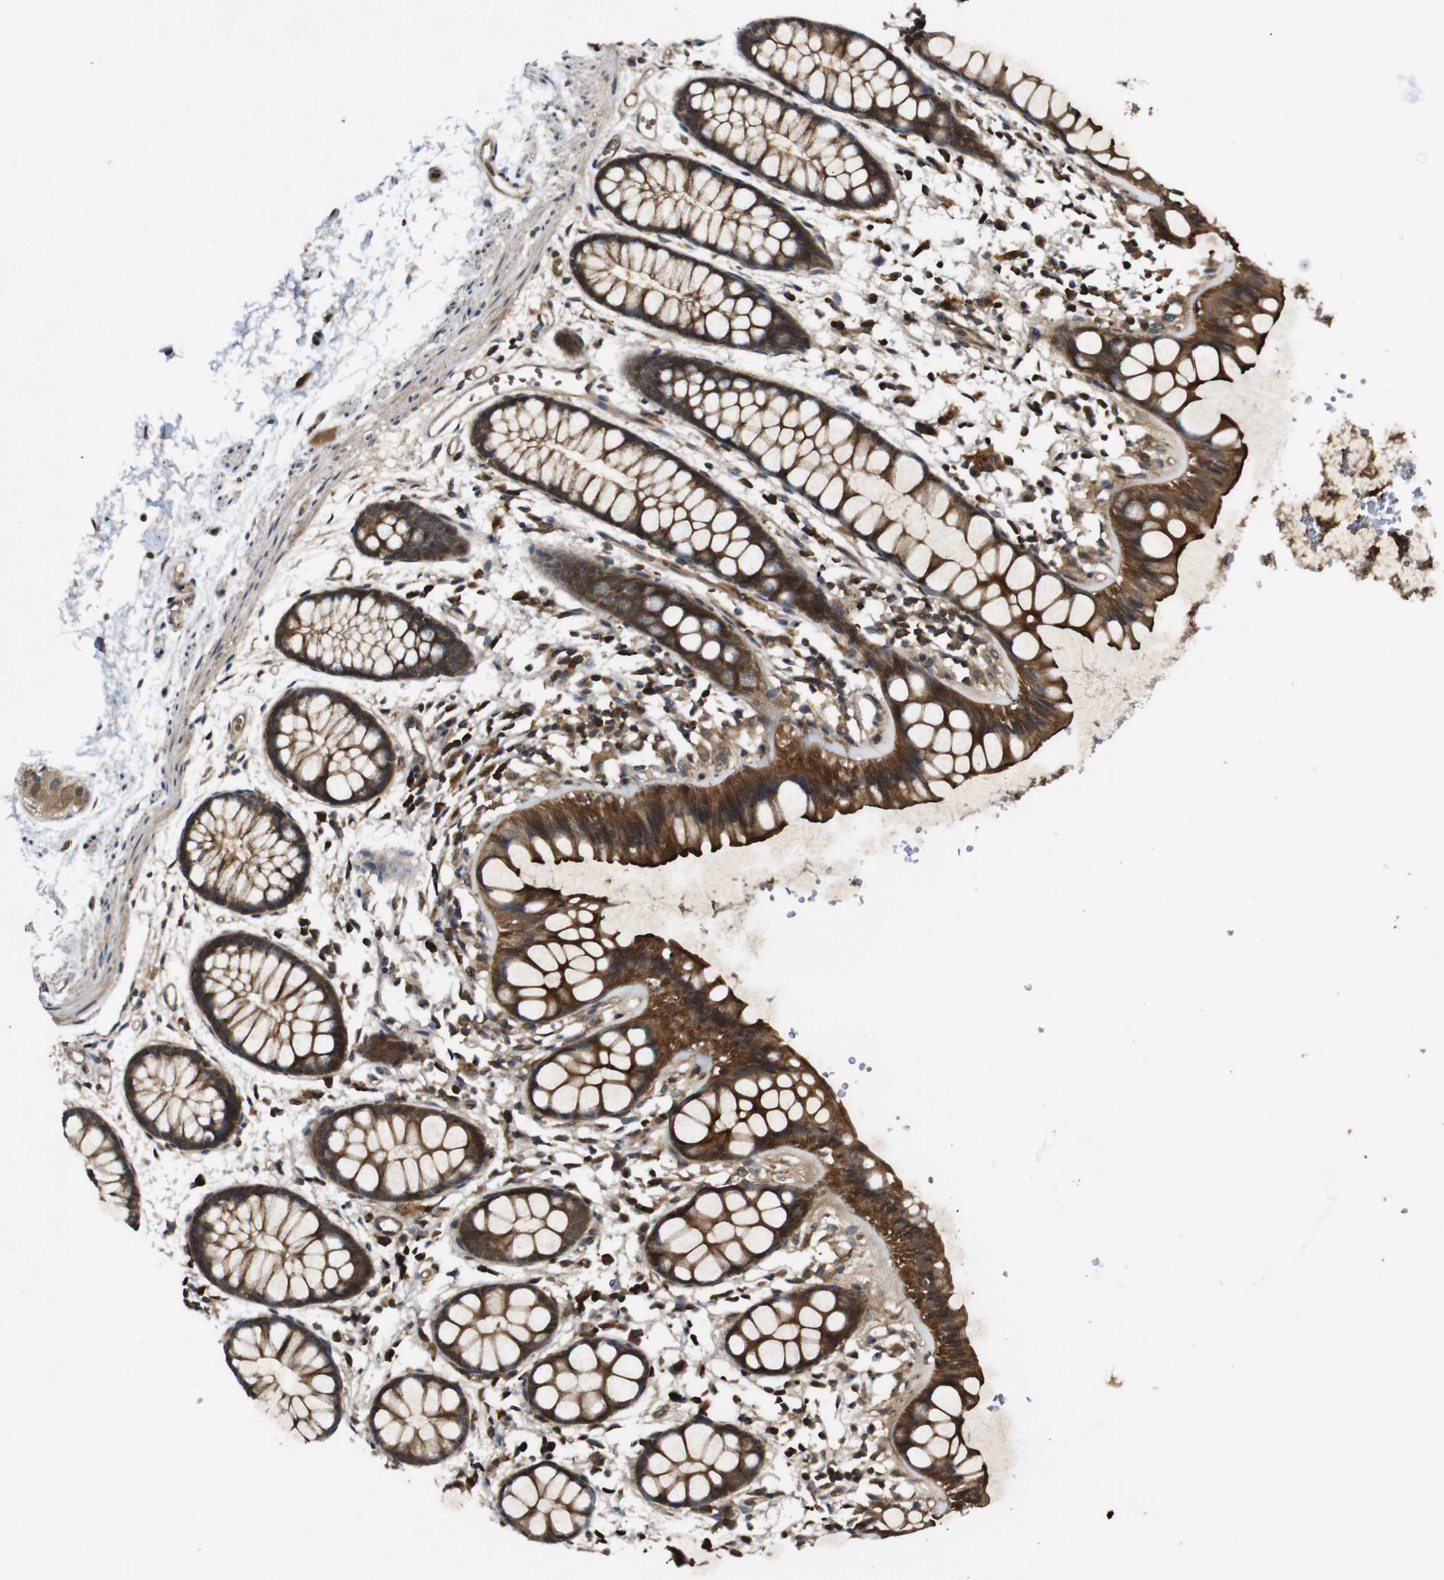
{"staining": {"intensity": "strong", "quantity": ">75%", "location": "cytoplasmic/membranous"}, "tissue": "rectum", "cell_type": "Glandular cells", "image_type": "normal", "snomed": [{"axis": "morphology", "description": "Normal tissue, NOS"}, {"axis": "topography", "description": "Rectum"}], "caption": "IHC of normal rectum exhibits high levels of strong cytoplasmic/membranous expression in approximately >75% of glandular cells.", "gene": "RIPK1", "patient": {"sex": "female", "age": 66}}